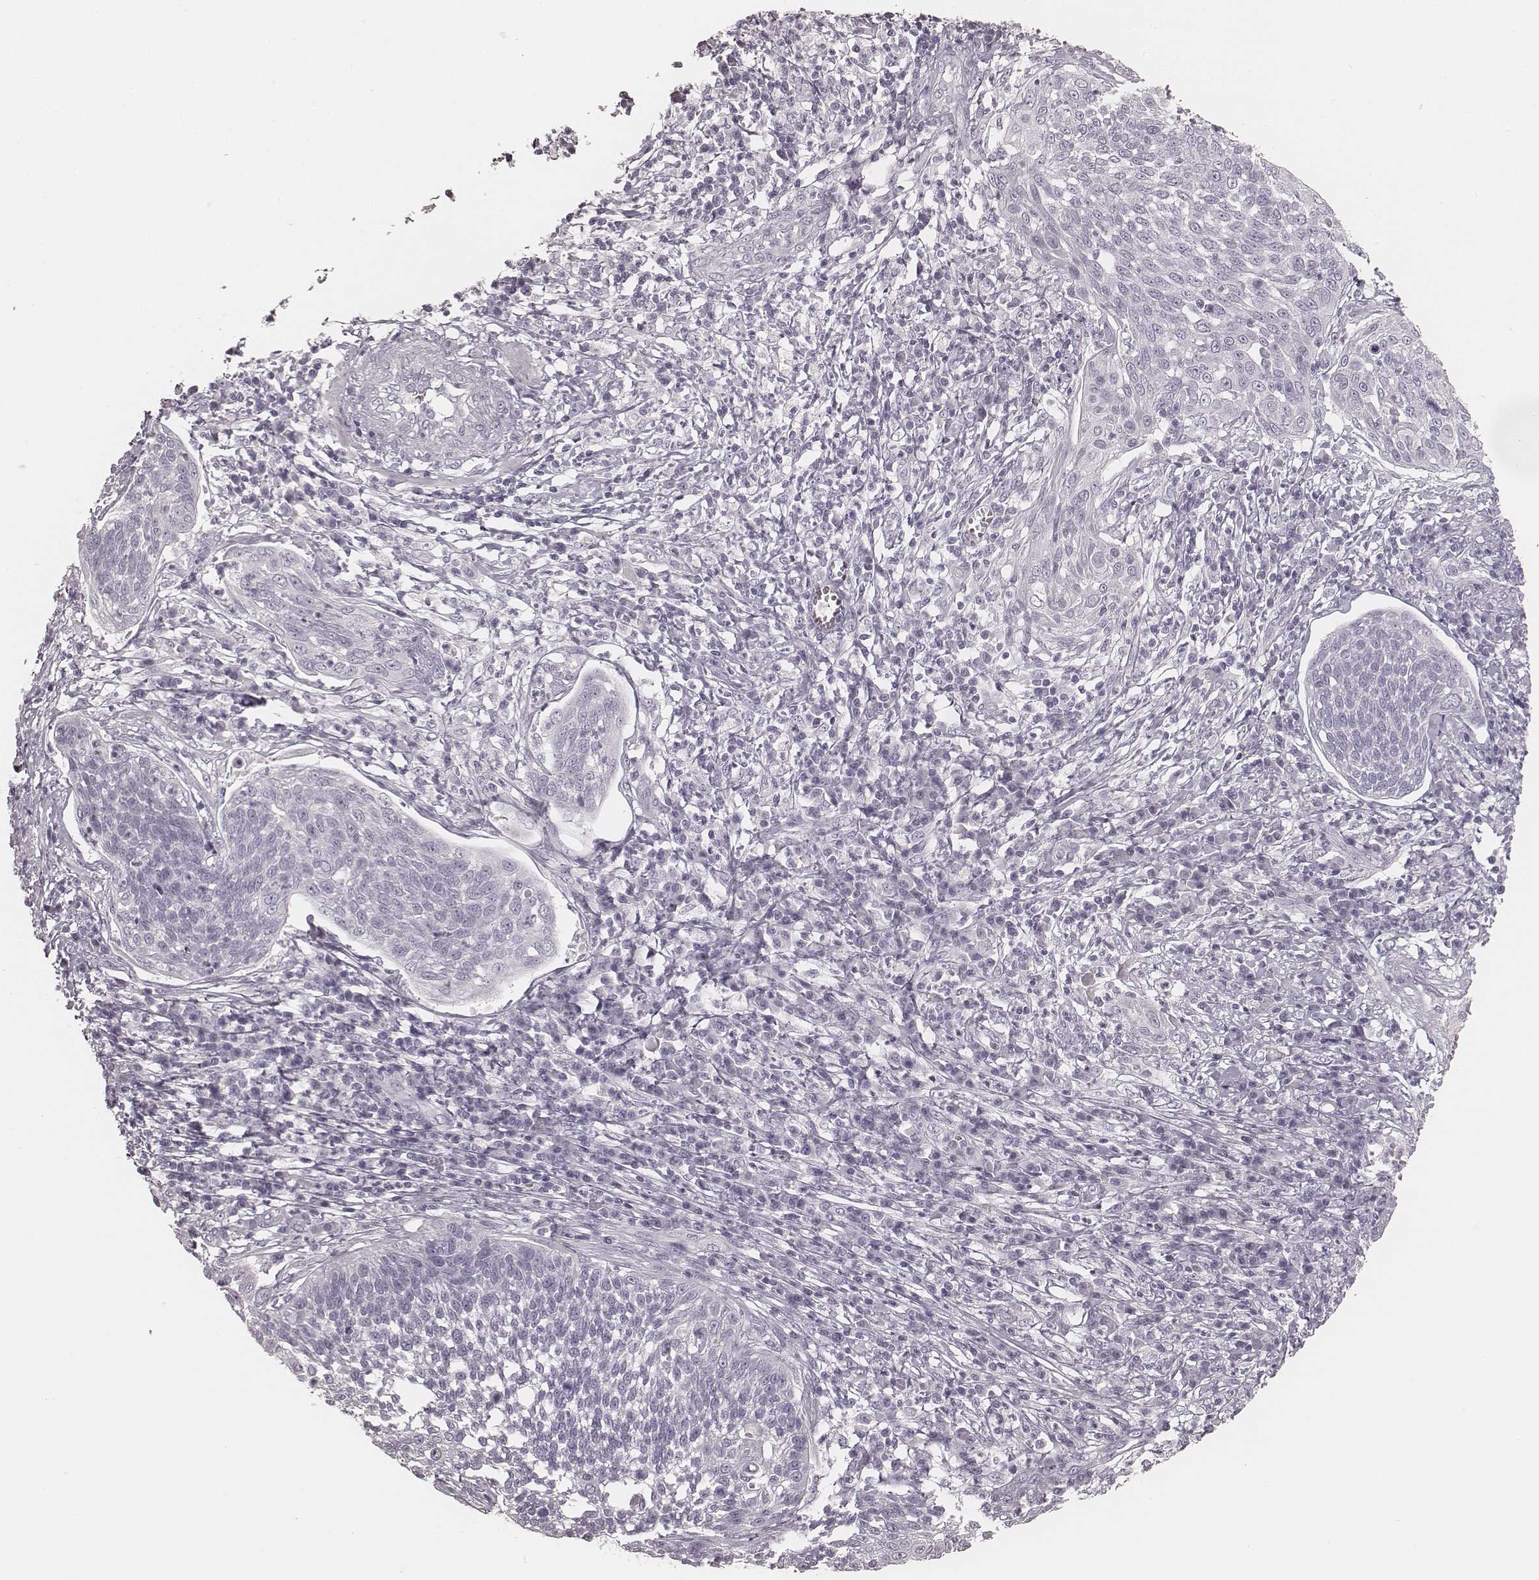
{"staining": {"intensity": "negative", "quantity": "none", "location": "none"}, "tissue": "cervical cancer", "cell_type": "Tumor cells", "image_type": "cancer", "snomed": [{"axis": "morphology", "description": "Squamous cell carcinoma, NOS"}, {"axis": "topography", "description": "Cervix"}], "caption": "IHC of human cervical cancer shows no positivity in tumor cells.", "gene": "KRT72", "patient": {"sex": "female", "age": 34}}